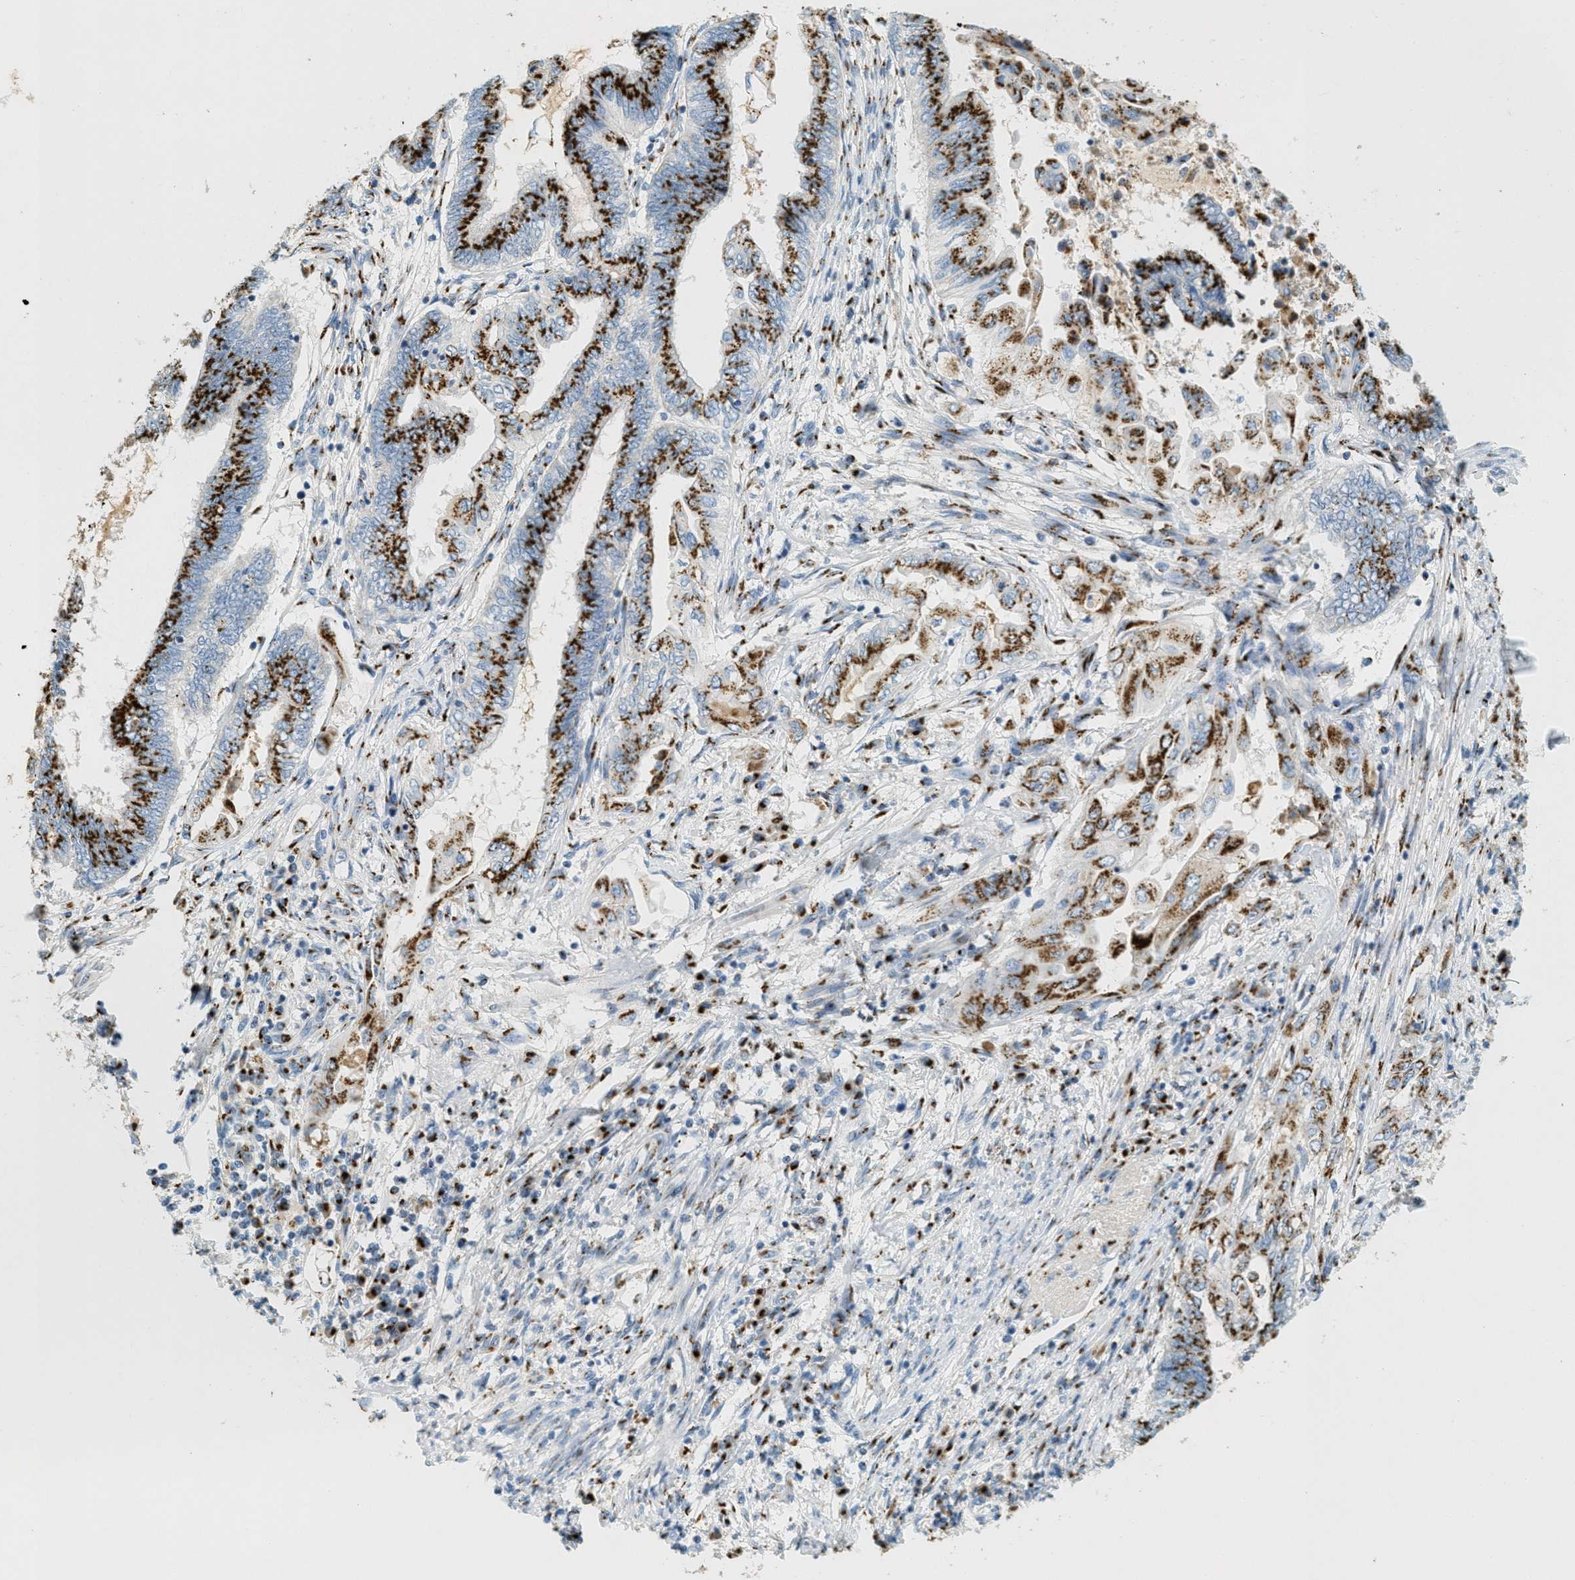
{"staining": {"intensity": "strong", "quantity": ">75%", "location": "cytoplasmic/membranous"}, "tissue": "endometrial cancer", "cell_type": "Tumor cells", "image_type": "cancer", "snomed": [{"axis": "morphology", "description": "Adenocarcinoma, NOS"}, {"axis": "topography", "description": "Uterus"}, {"axis": "topography", "description": "Endometrium"}], "caption": "This is an image of immunohistochemistry staining of endometrial adenocarcinoma, which shows strong positivity in the cytoplasmic/membranous of tumor cells.", "gene": "ENTPD4", "patient": {"sex": "female", "age": 70}}